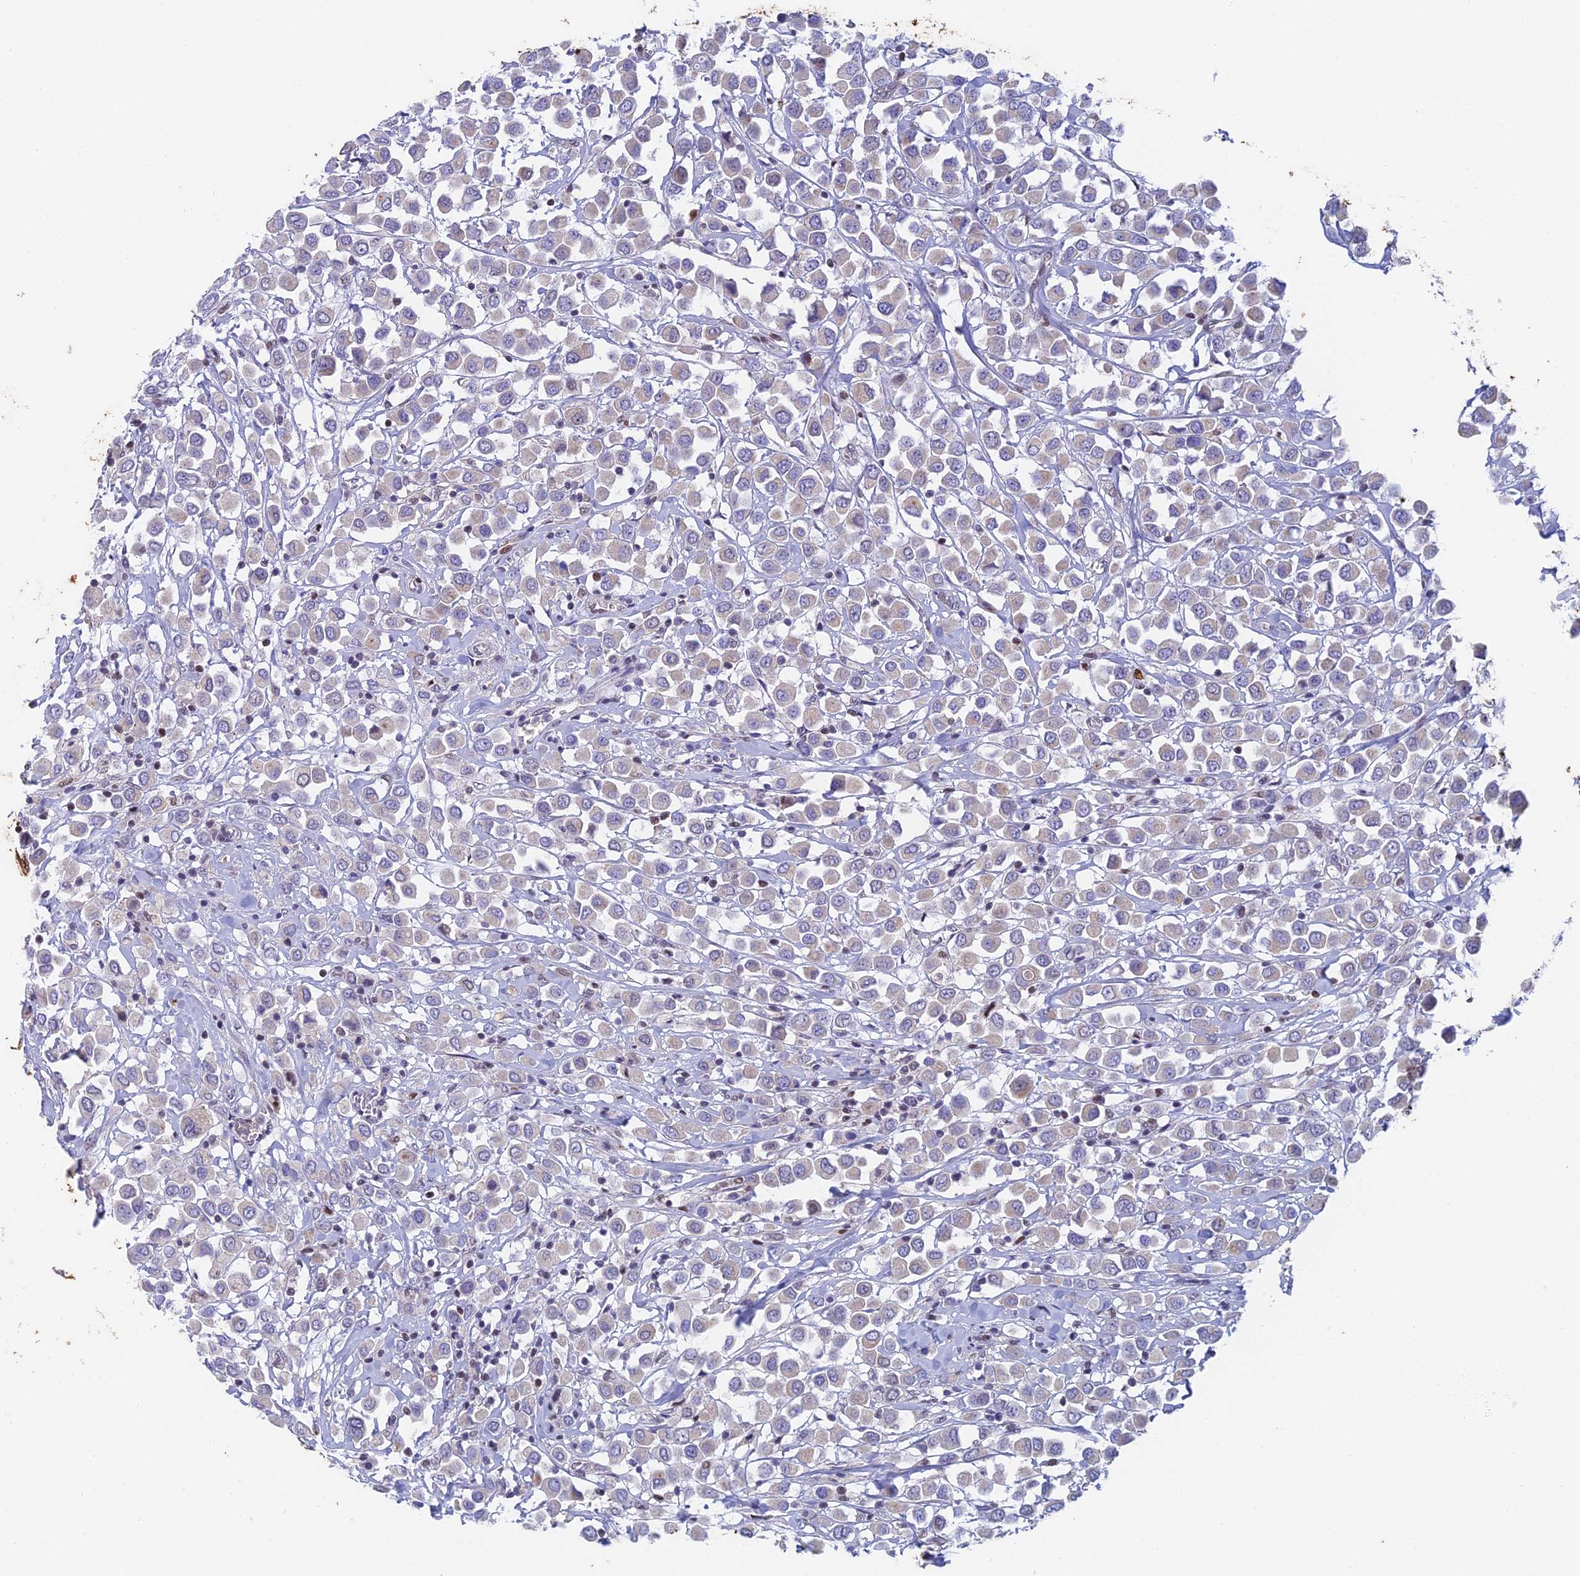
{"staining": {"intensity": "negative", "quantity": "none", "location": "none"}, "tissue": "breast cancer", "cell_type": "Tumor cells", "image_type": "cancer", "snomed": [{"axis": "morphology", "description": "Duct carcinoma"}, {"axis": "topography", "description": "Breast"}], "caption": "An IHC micrograph of breast cancer is shown. There is no staining in tumor cells of breast cancer.", "gene": "MRPL17", "patient": {"sex": "female", "age": 61}}